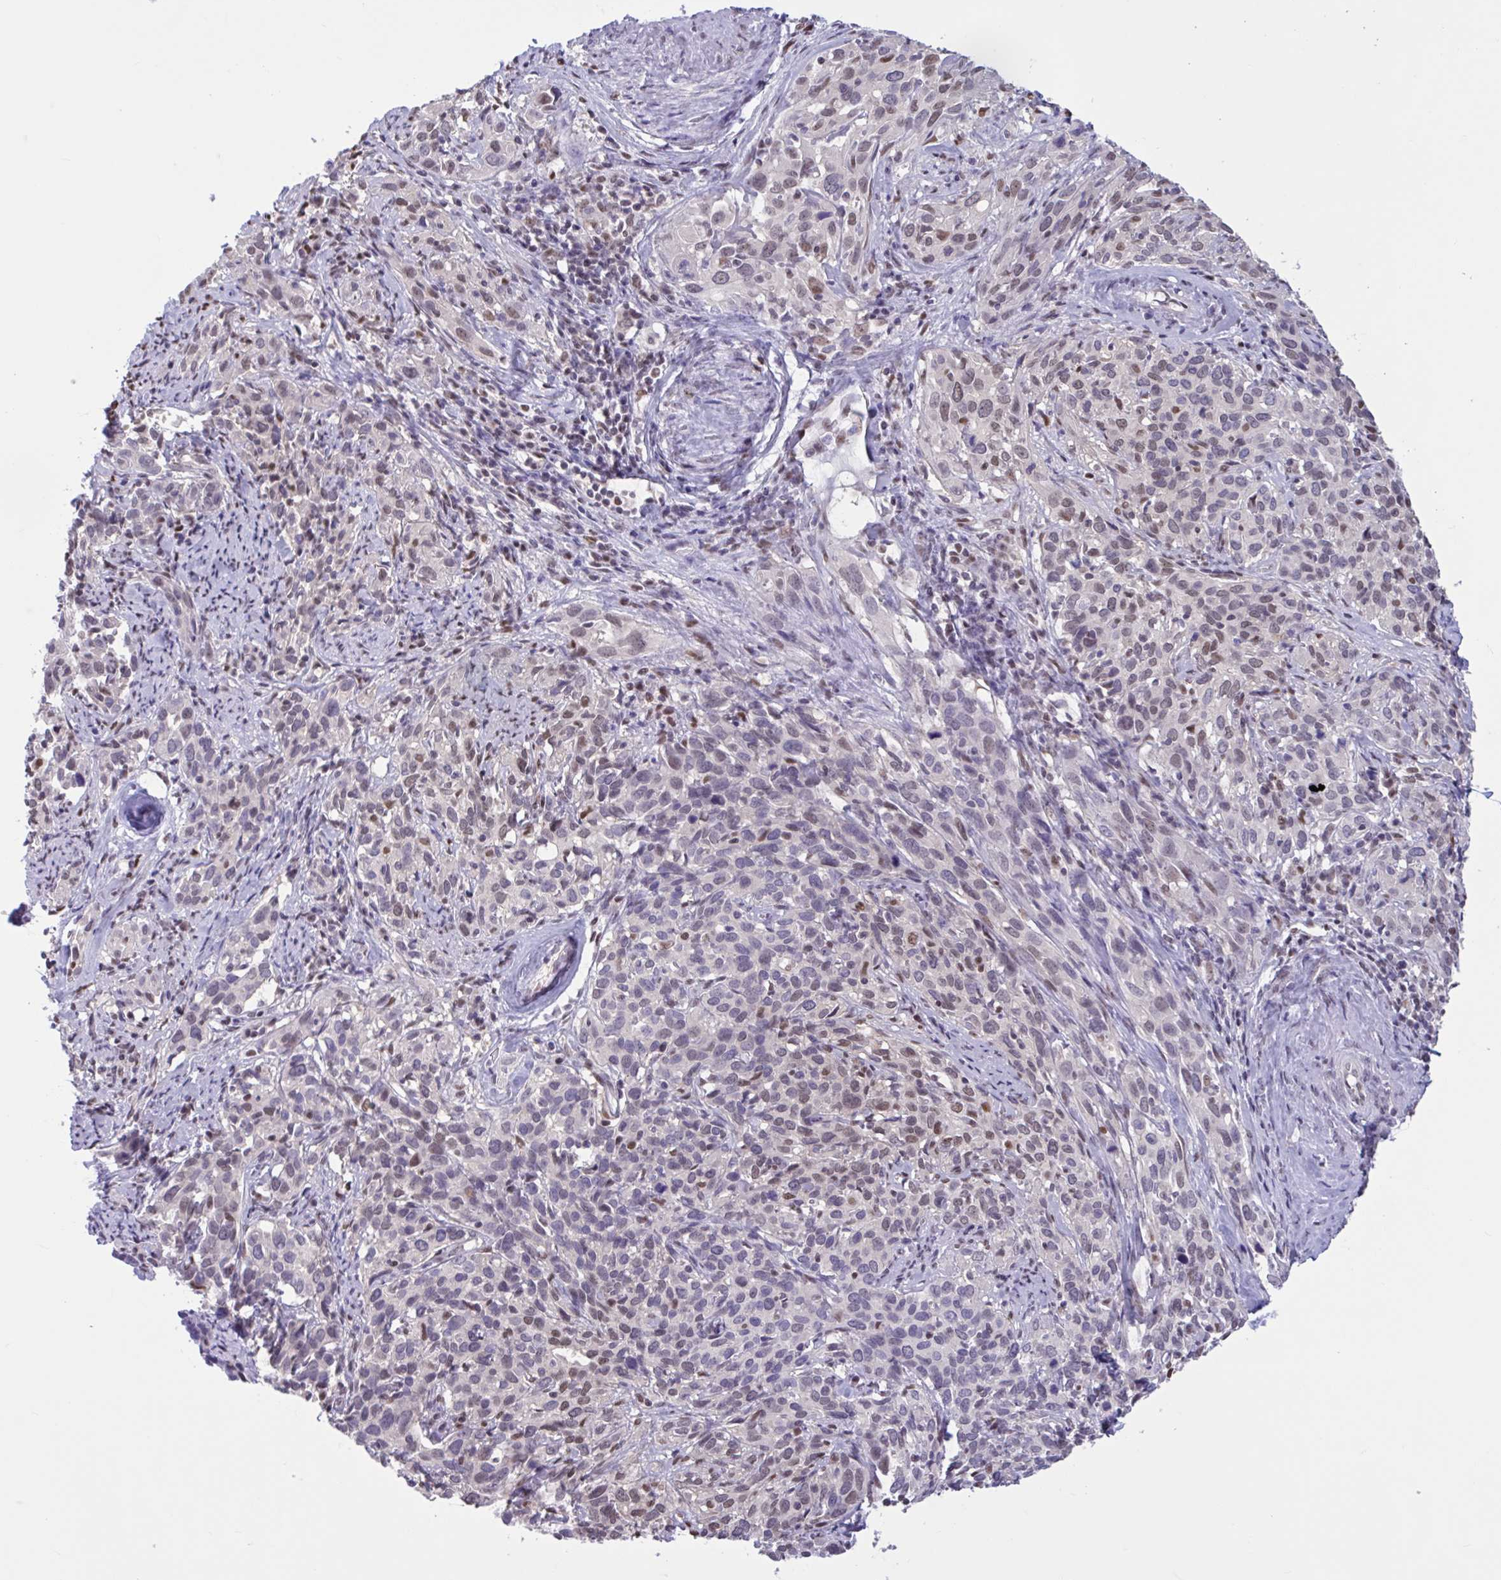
{"staining": {"intensity": "weak", "quantity": "25%-75%", "location": "nuclear"}, "tissue": "cervical cancer", "cell_type": "Tumor cells", "image_type": "cancer", "snomed": [{"axis": "morphology", "description": "Normal tissue, NOS"}, {"axis": "morphology", "description": "Squamous cell carcinoma, NOS"}, {"axis": "topography", "description": "Cervix"}], "caption": "Protein expression analysis of human squamous cell carcinoma (cervical) reveals weak nuclear positivity in approximately 25%-75% of tumor cells.", "gene": "RBL1", "patient": {"sex": "female", "age": 51}}